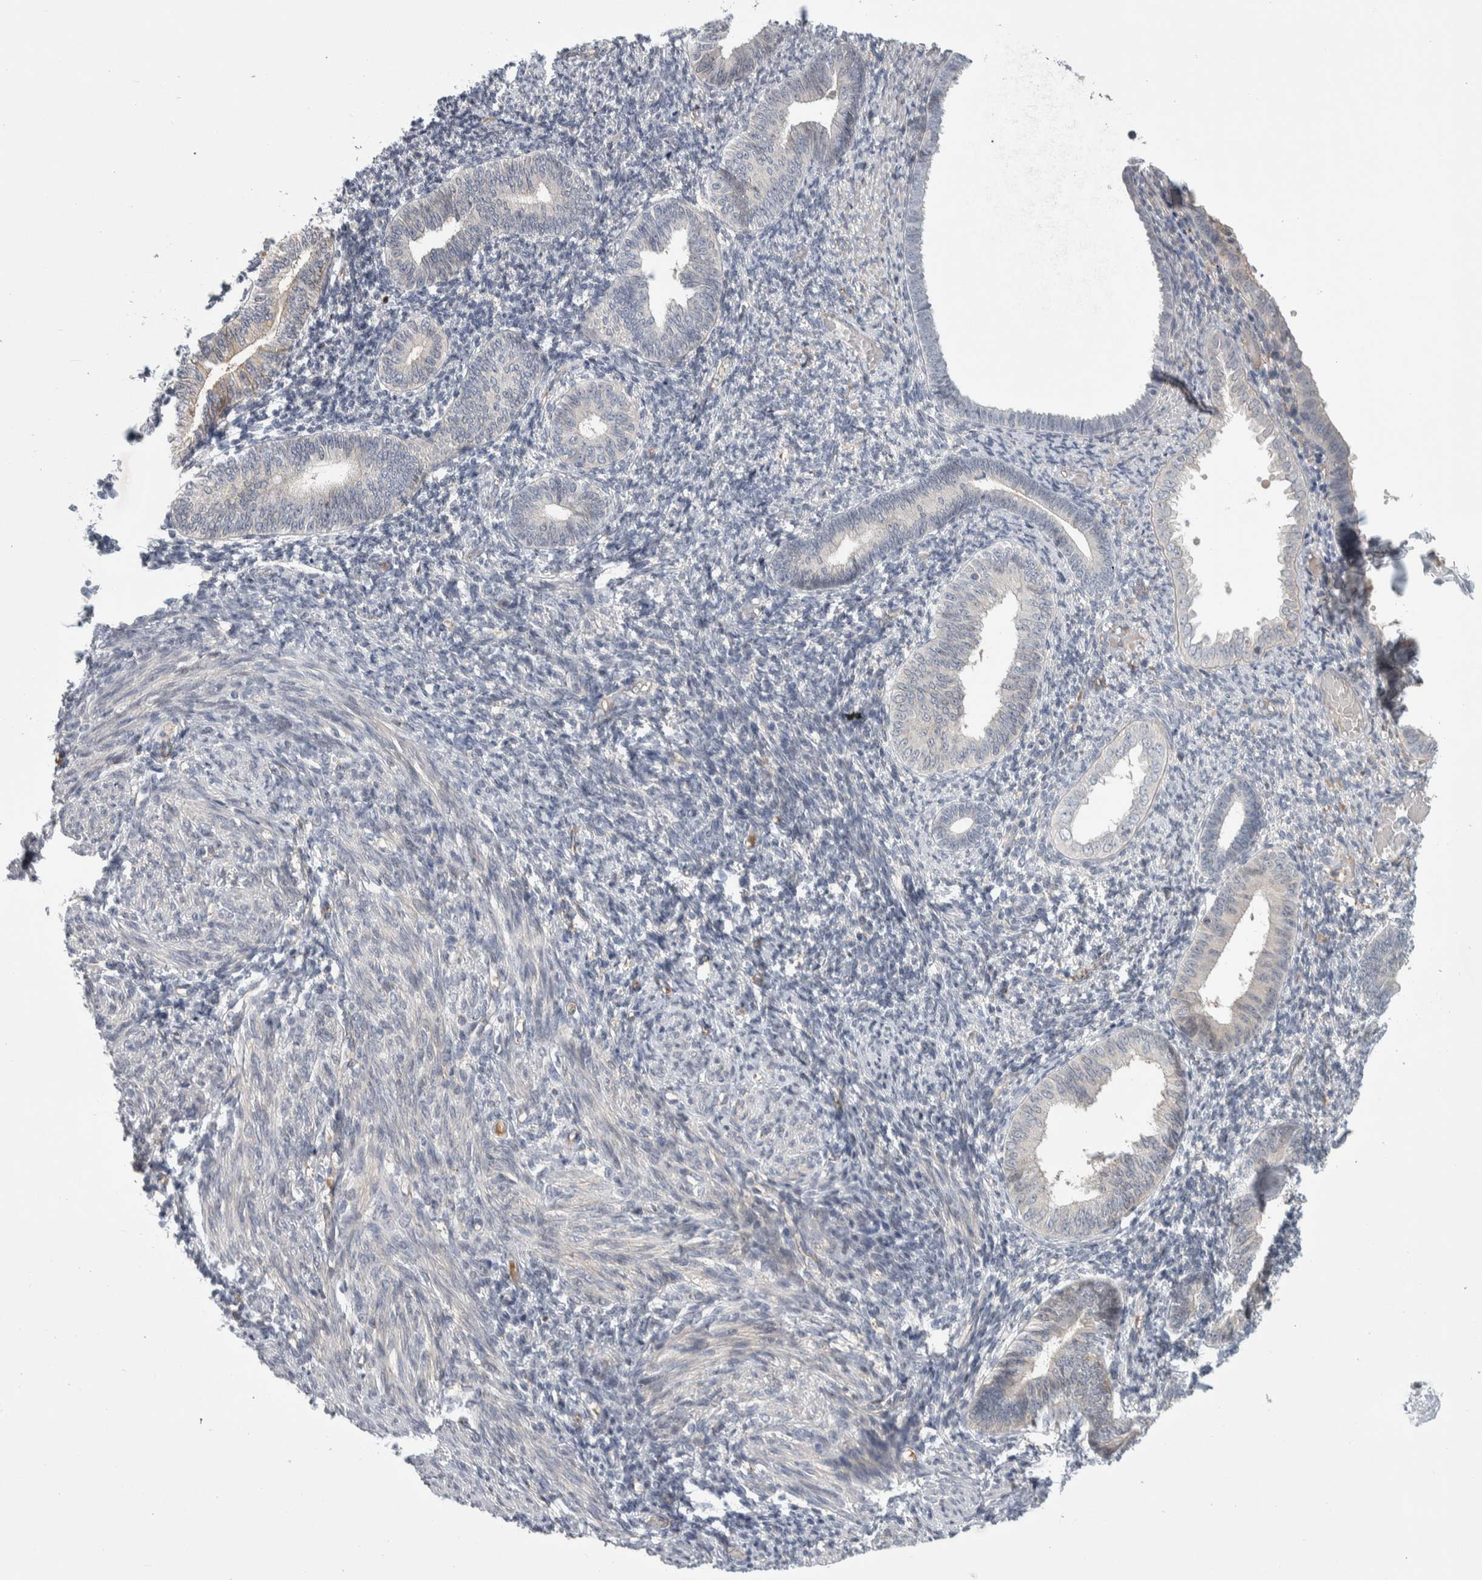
{"staining": {"intensity": "negative", "quantity": "none", "location": "none"}, "tissue": "endometrium", "cell_type": "Cells in endometrial stroma", "image_type": "normal", "snomed": [{"axis": "morphology", "description": "Normal tissue, NOS"}, {"axis": "topography", "description": "Endometrium"}], "caption": "Cells in endometrial stroma show no significant protein expression in unremarkable endometrium. (DAB (3,3'-diaminobenzidine) IHC with hematoxylin counter stain).", "gene": "ZNF862", "patient": {"sex": "female", "age": 66}}